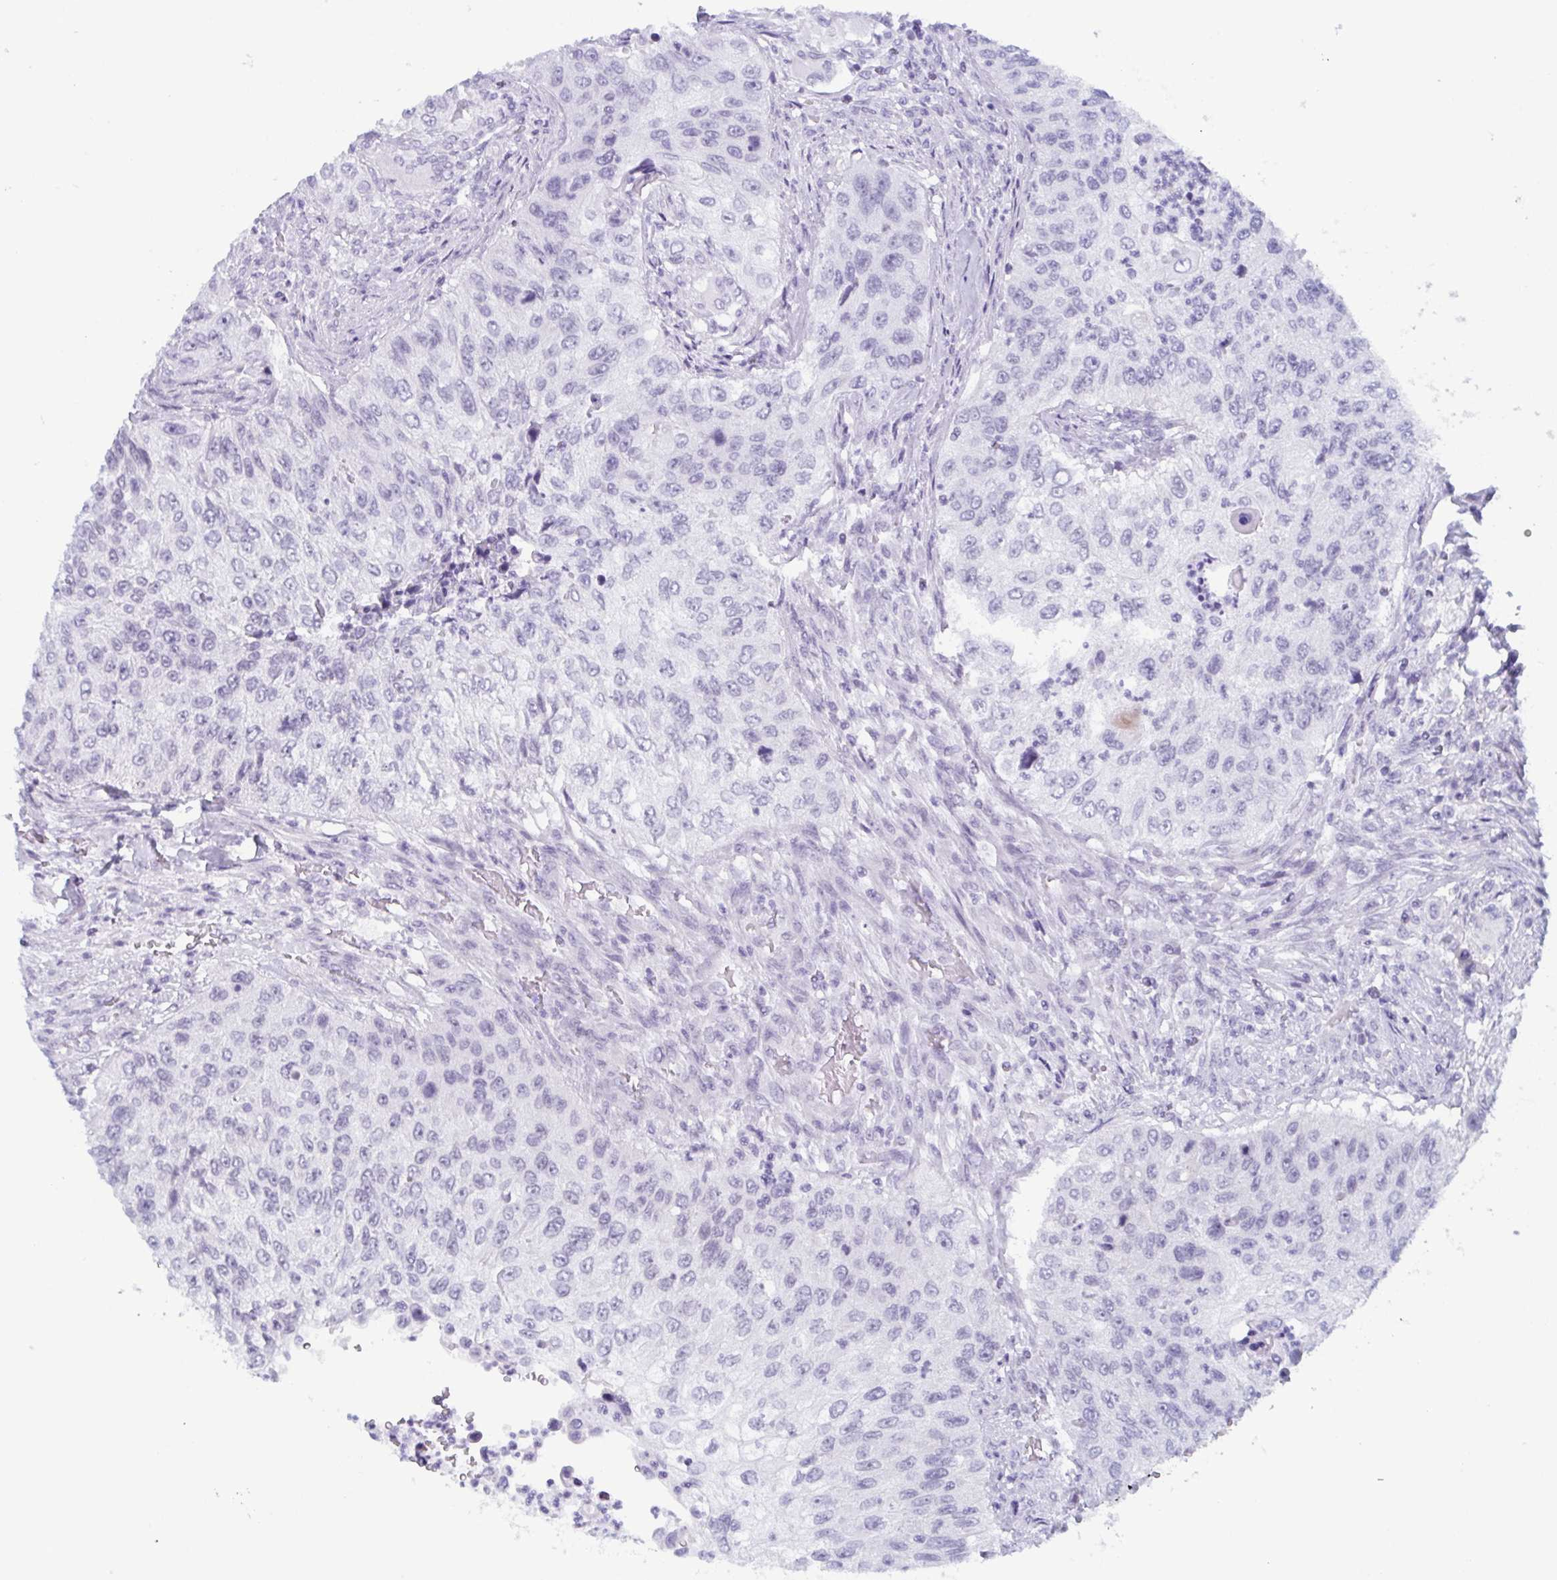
{"staining": {"intensity": "negative", "quantity": "none", "location": "none"}, "tissue": "urothelial cancer", "cell_type": "Tumor cells", "image_type": "cancer", "snomed": [{"axis": "morphology", "description": "Urothelial carcinoma, High grade"}, {"axis": "topography", "description": "Urinary bladder"}], "caption": "This is a image of immunohistochemistry (IHC) staining of urothelial cancer, which shows no expression in tumor cells.", "gene": "ZFP64", "patient": {"sex": "female", "age": 60}}